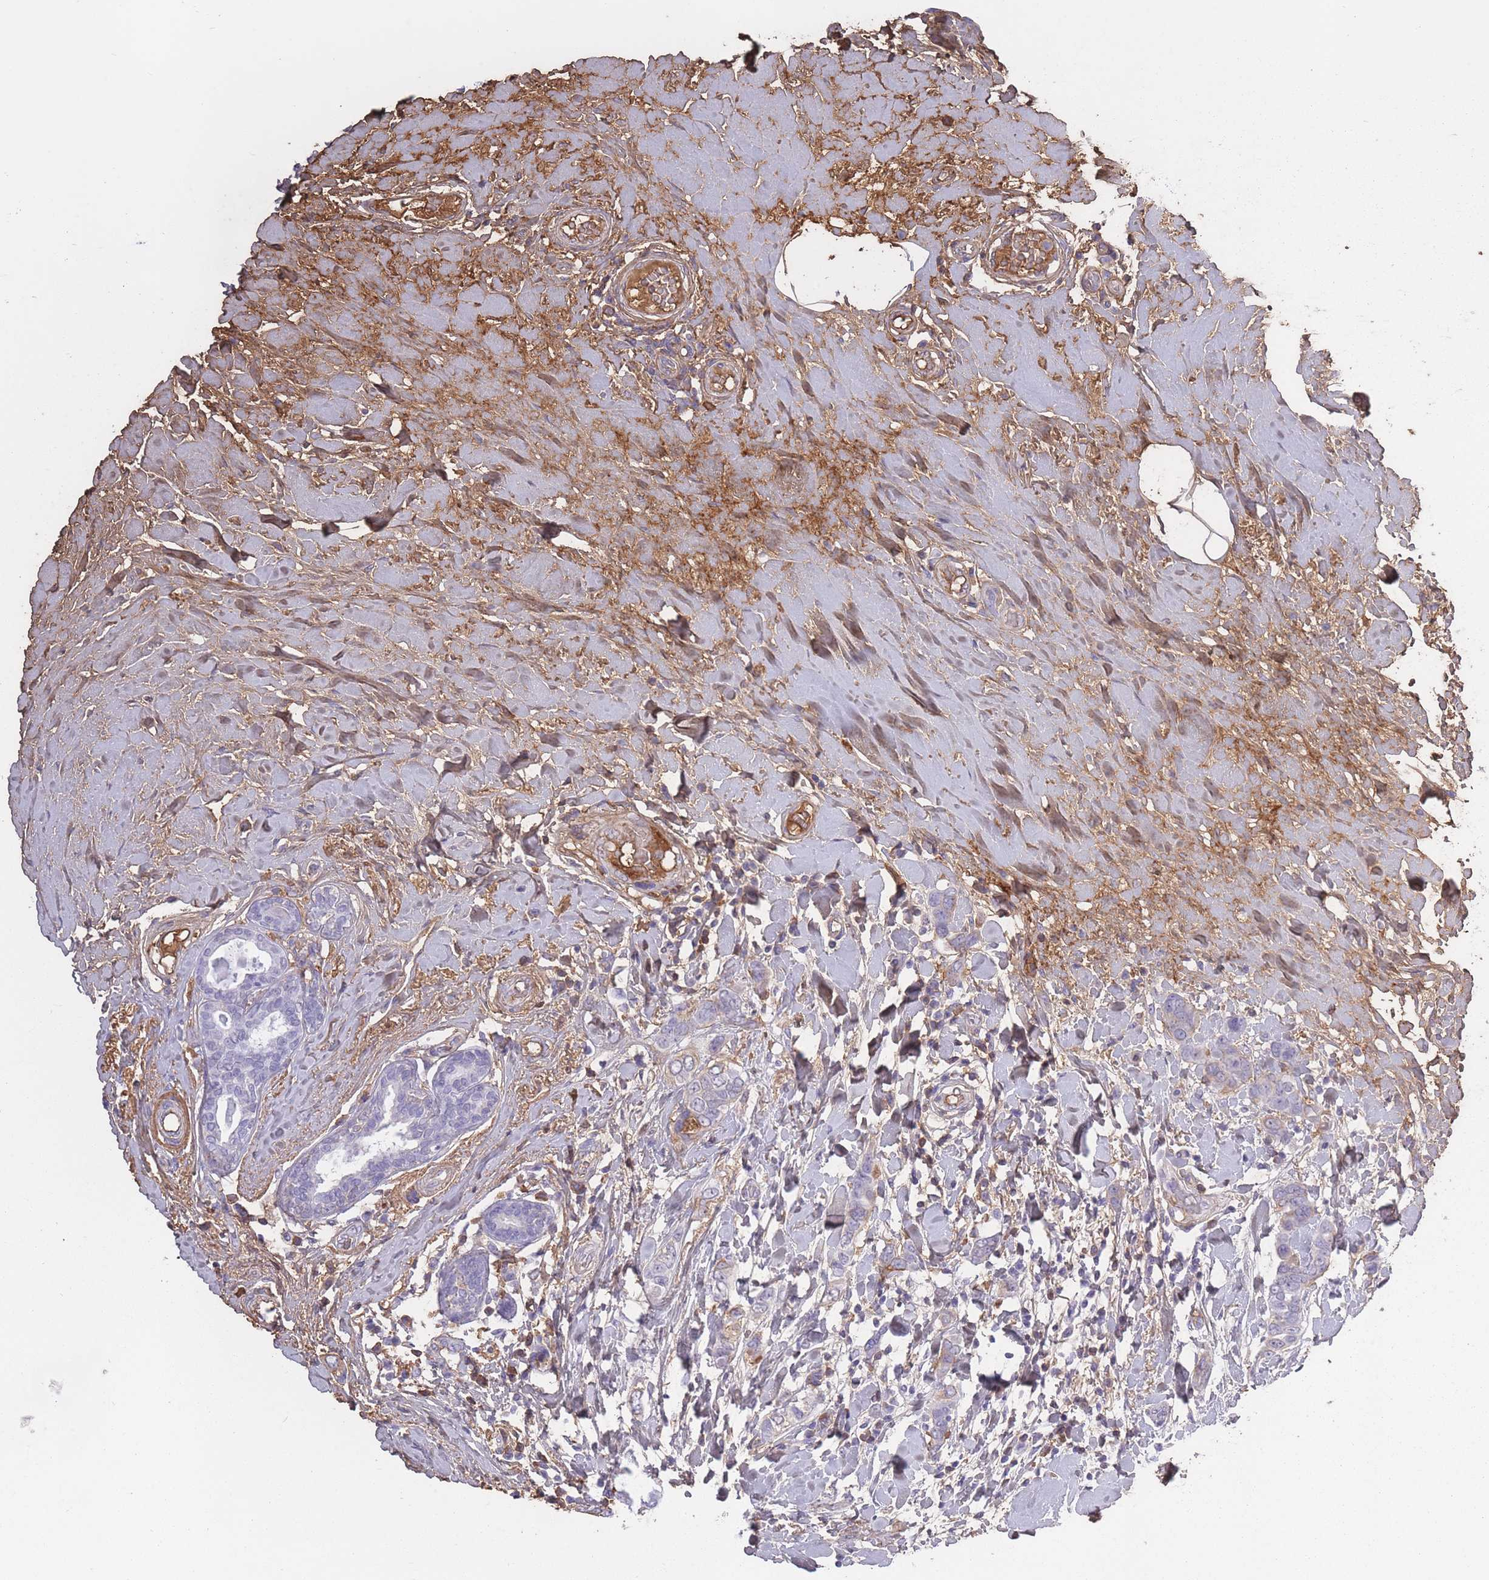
{"staining": {"intensity": "moderate", "quantity": "<25%", "location": "cytoplasmic/membranous"}, "tissue": "breast cancer", "cell_type": "Tumor cells", "image_type": "cancer", "snomed": [{"axis": "morphology", "description": "Lobular carcinoma"}, {"axis": "topography", "description": "Breast"}], "caption": "This is an image of immunohistochemistry staining of breast cancer, which shows moderate expression in the cytoplasmic/membranous of tumor cells.", "gene": "AP3S2", "patient": {"sex": "female", "age": 51}}